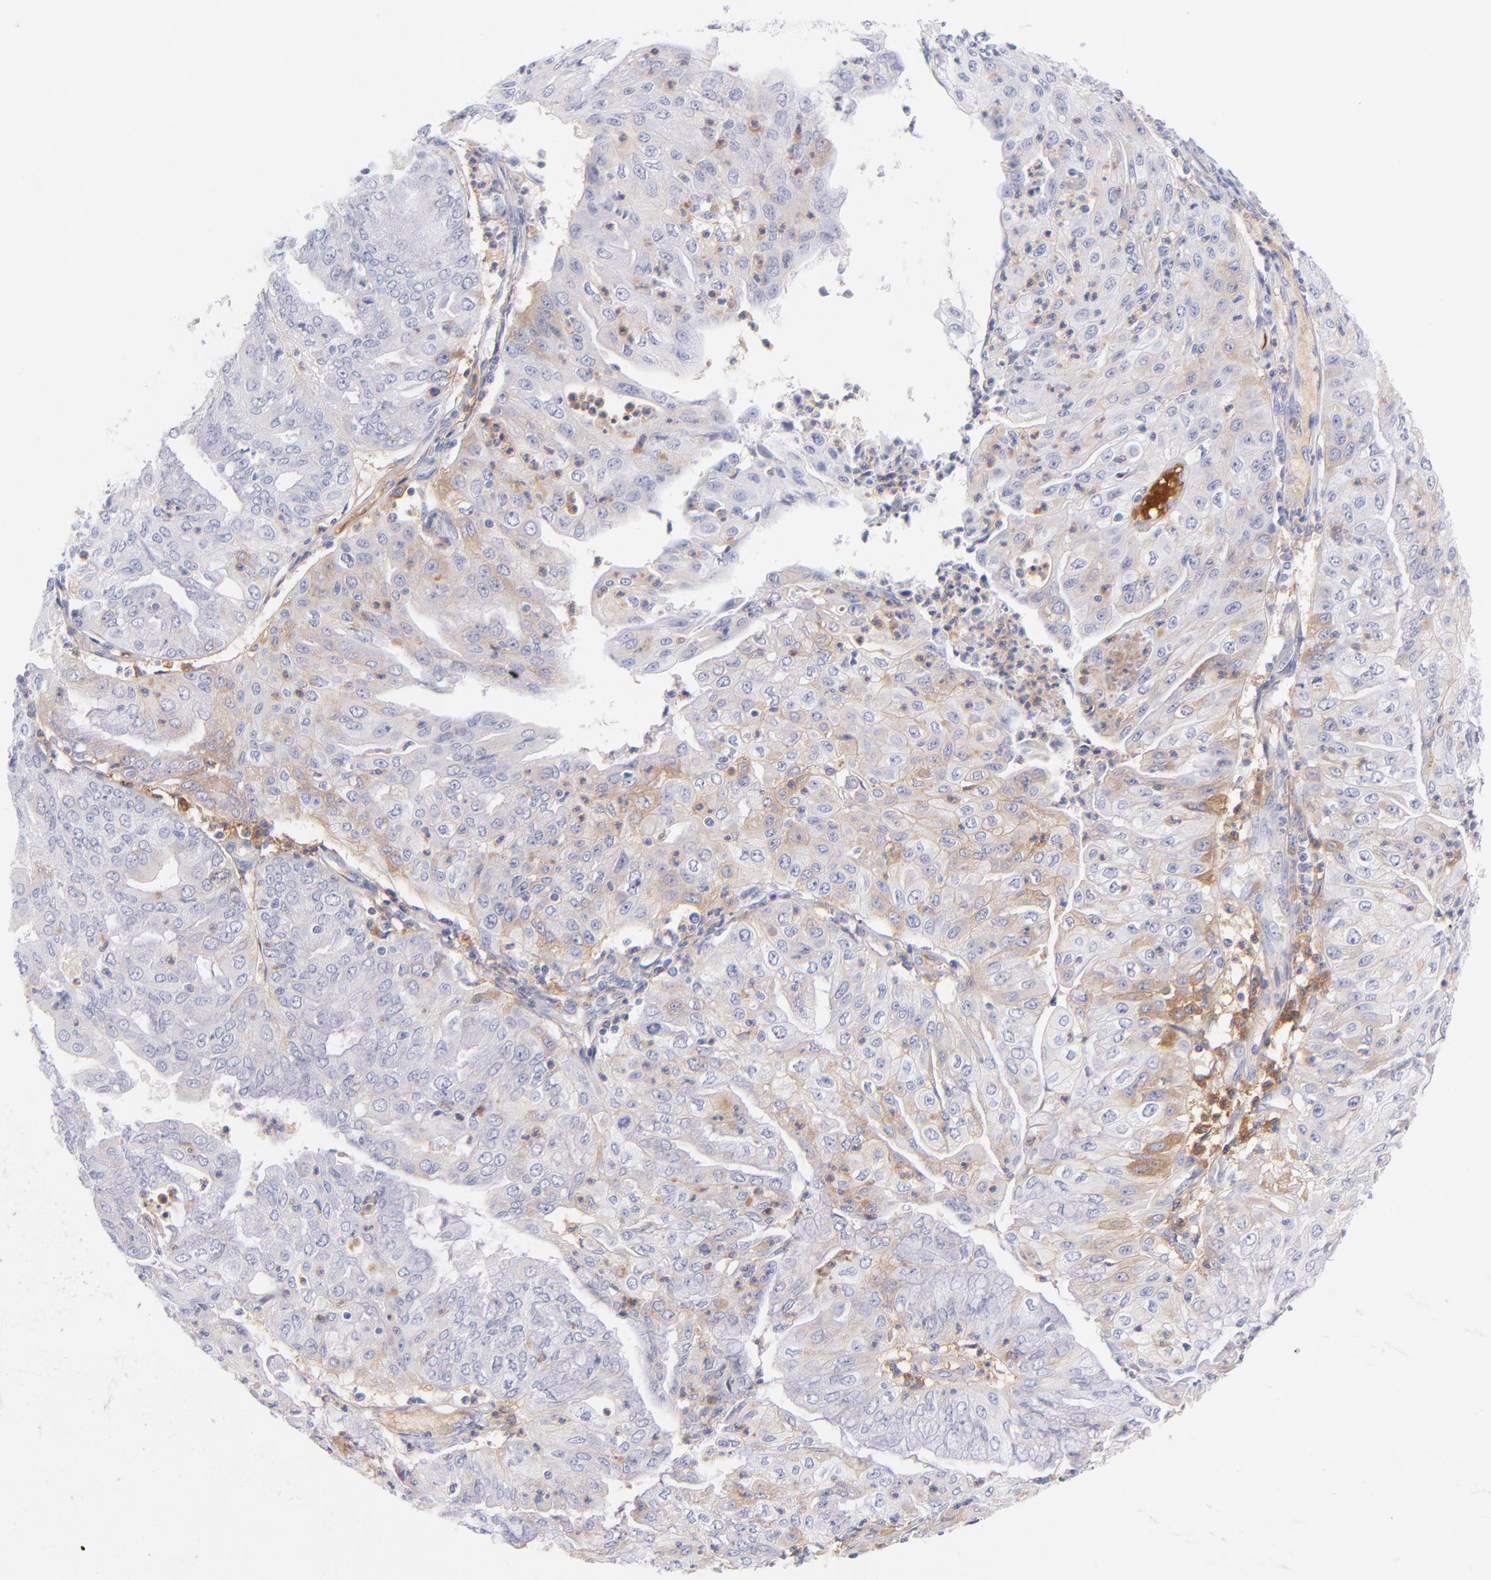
{"staining": {"intensity": "weak", "quantity": "25%-75%", "location": "cytoplasmic/membranous"}, "tissue": "endometrial cancer", "cell_type": "Tumor cells", "image_type": "cancer", "snomed": [{"axis": "morphology", "description": "Adenocarcinoma, NOS"}, {"axis": "topography", "description": "Endometrium"}], "caption": "Protein expression analysis of human endometrial cancer reveals weak cytoplasmic/membranous positivity in approximately 25%-75% of tumor cells.", "gene": "HP", "patient": {"sex": "female", "age": 79}}